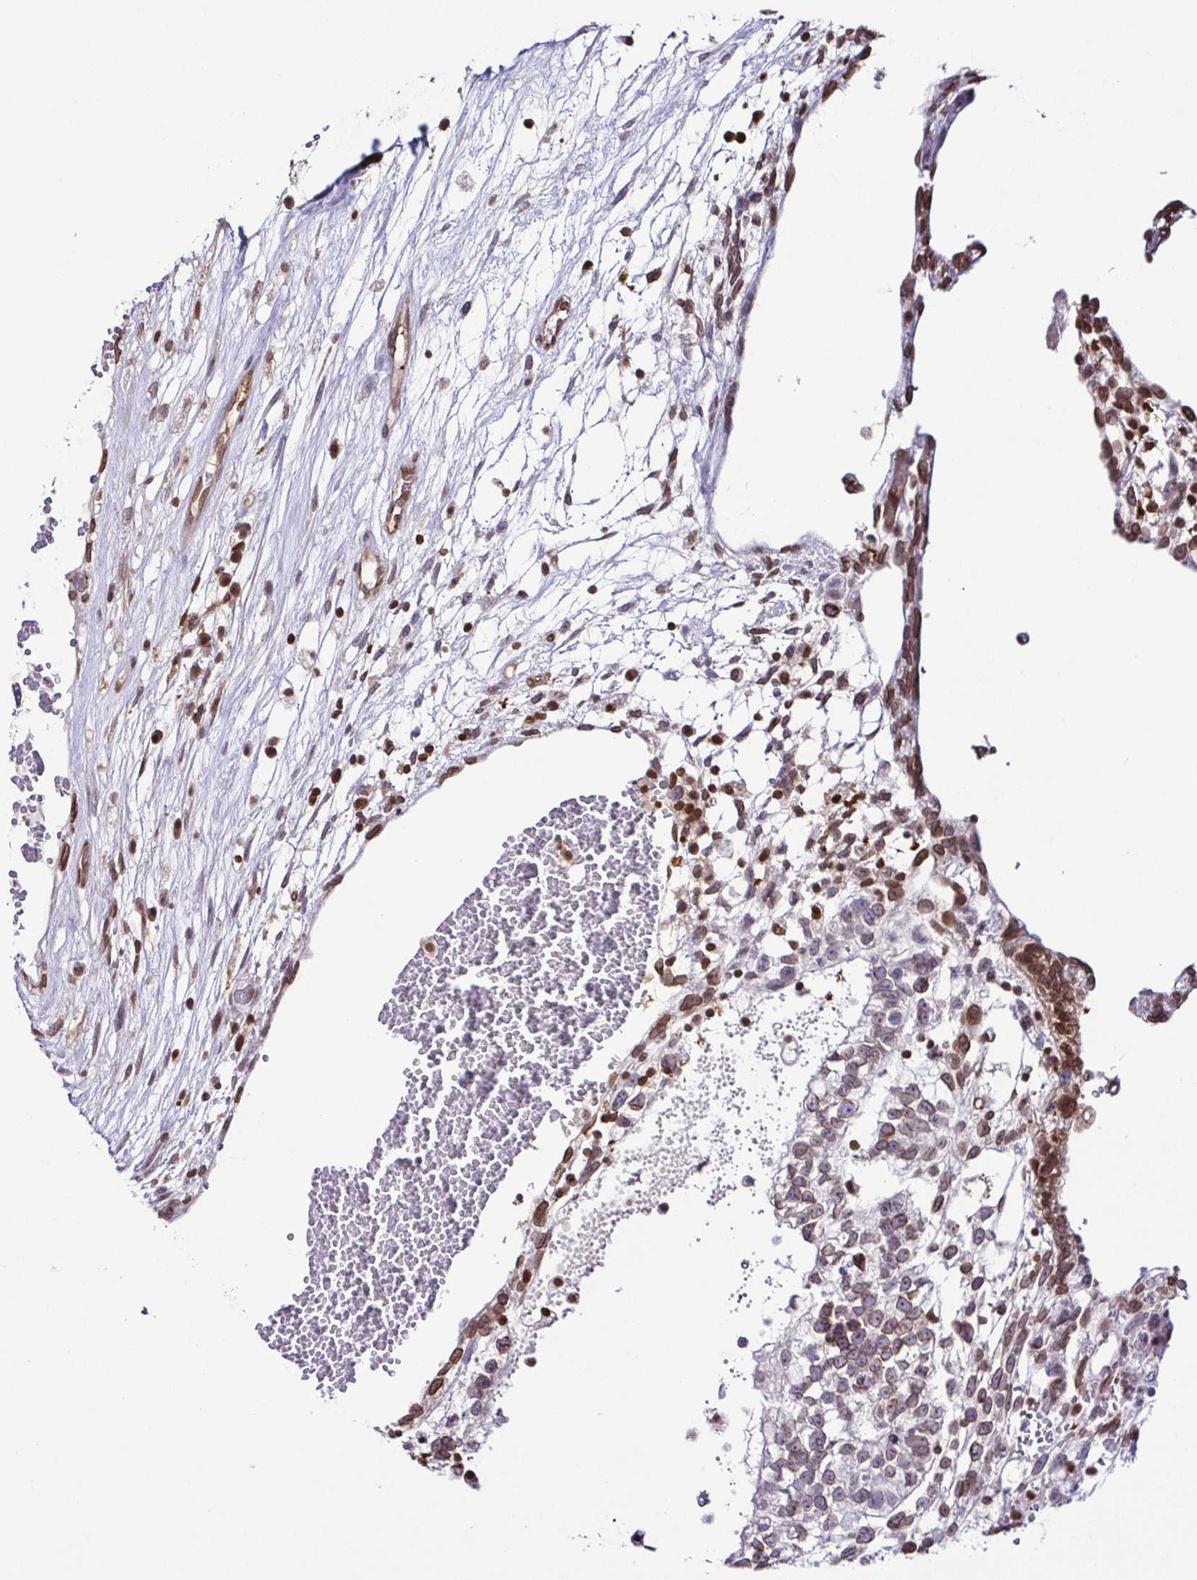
{"staining": {"intensity": "moderate", "quantity": "<25%", "location": "cytoplasmic/membranous,nuclear"}, "tissue": "testis cancer", "cell_type": "Tumor cells", "image_type": "cancer", "snomed": [{"axis": "morphology", "description": "Normal tissue, NOS"}, {"axis": "morphology", "description": "Carcinoma, Embryonal, NOS"}, {"axis": "topography", "description": "Testis"}], "caption": "IHC histopathology image of testis cancer (embryonal carcinoma) stained for a protein (brown), which demonstrates low levels of moderate cytoplasmic/membranous and nuclear staining in approximately <25% of tumor cells.", "gene": "PSMB9", "patient": {"sex": "male", "age": 32}}